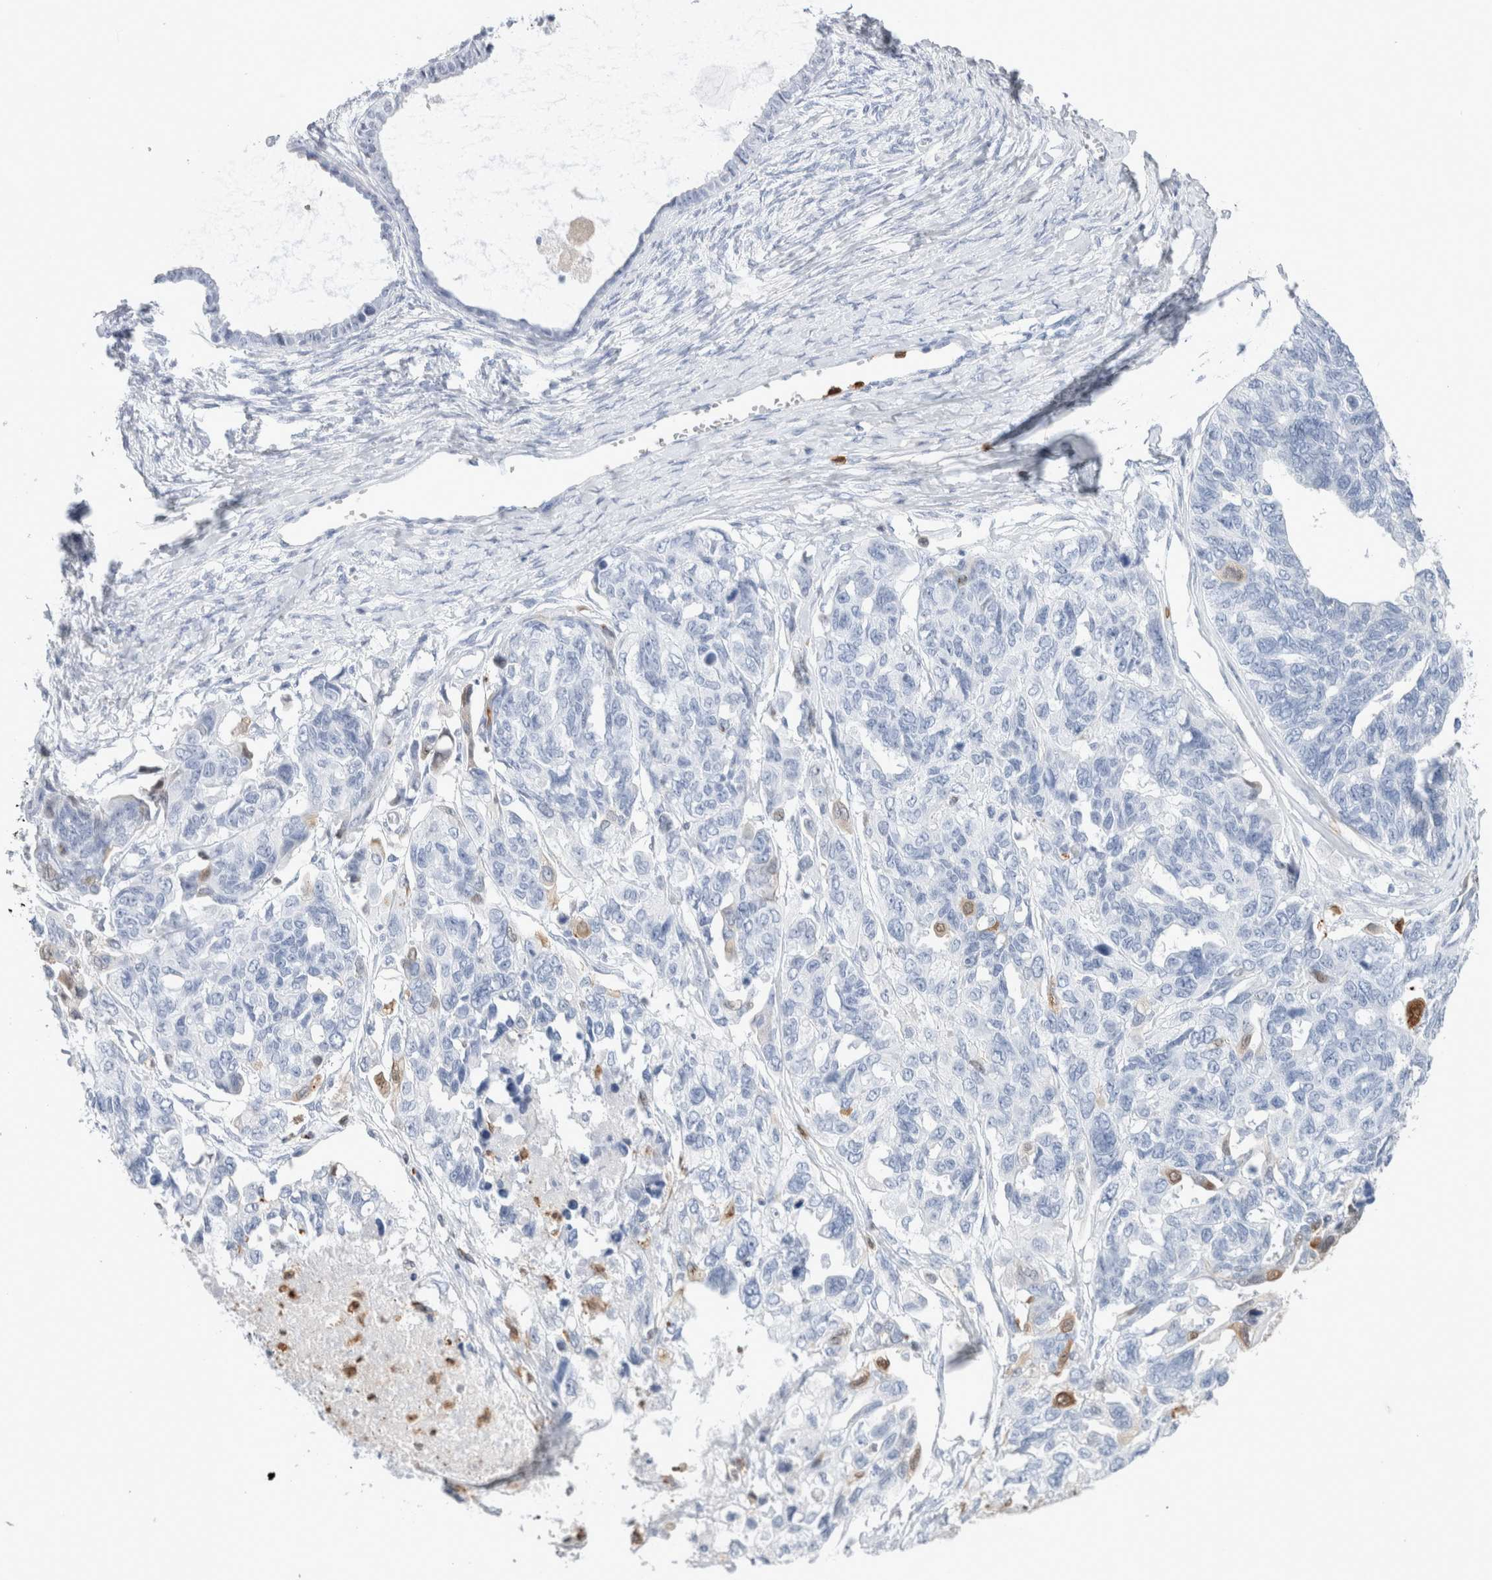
{"staining": {"intensity": "negative", "quantity": "none", "location": "none"}, "tissue": "ovarian cancer", "cell_type": "Tumor cells", "image_type": "cancer", "snomed": [{"axis": "morphology", "description": "Cystadenocarcinoma, serous, NOS"}, {"axis": "topography", "description": "Ovary"}], "caption": "Tumor cells show no significant positivity in ovarian cancer.", "gene": "SLC10A5", "patient": {"sex": "female", "age": 79}}